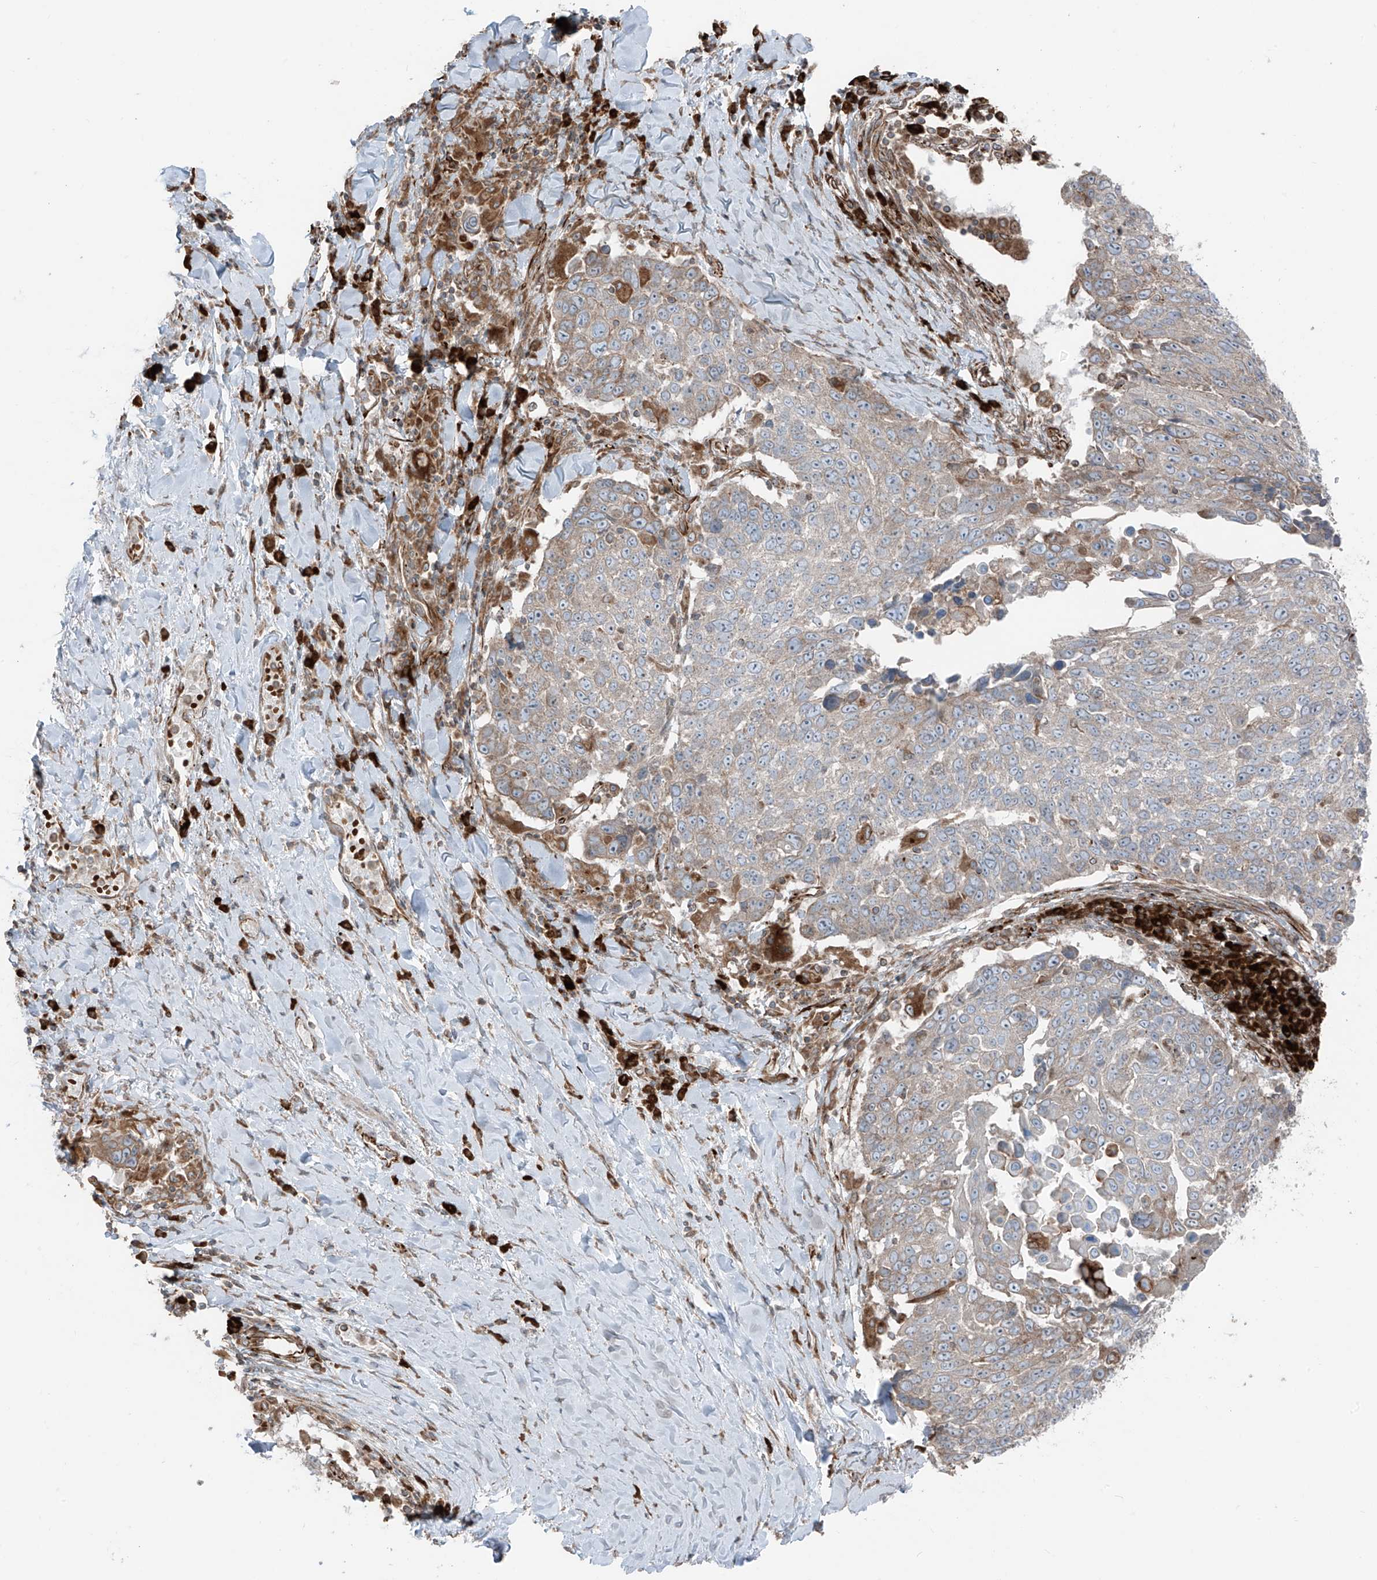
{"staining": {"intensity": "weak", "quantity": "<25%", "location": "cytoplasmic/membranous"}, "tissue": "lung cancer", "cell_type": "Tumor cells", "image_type": "cancer", "snomed": [{"axis": "morphology", "description": "Squamous cell carcinoma, NOS"}, {"axis": "topography", "description": "Lung"}], "caption": "This is an immunohistochemistry histopathology image of lung cancer. There is no staining in tumor cells.", "gene": "ERLEC1", "patient": {"sex": "male", "age": 66}}